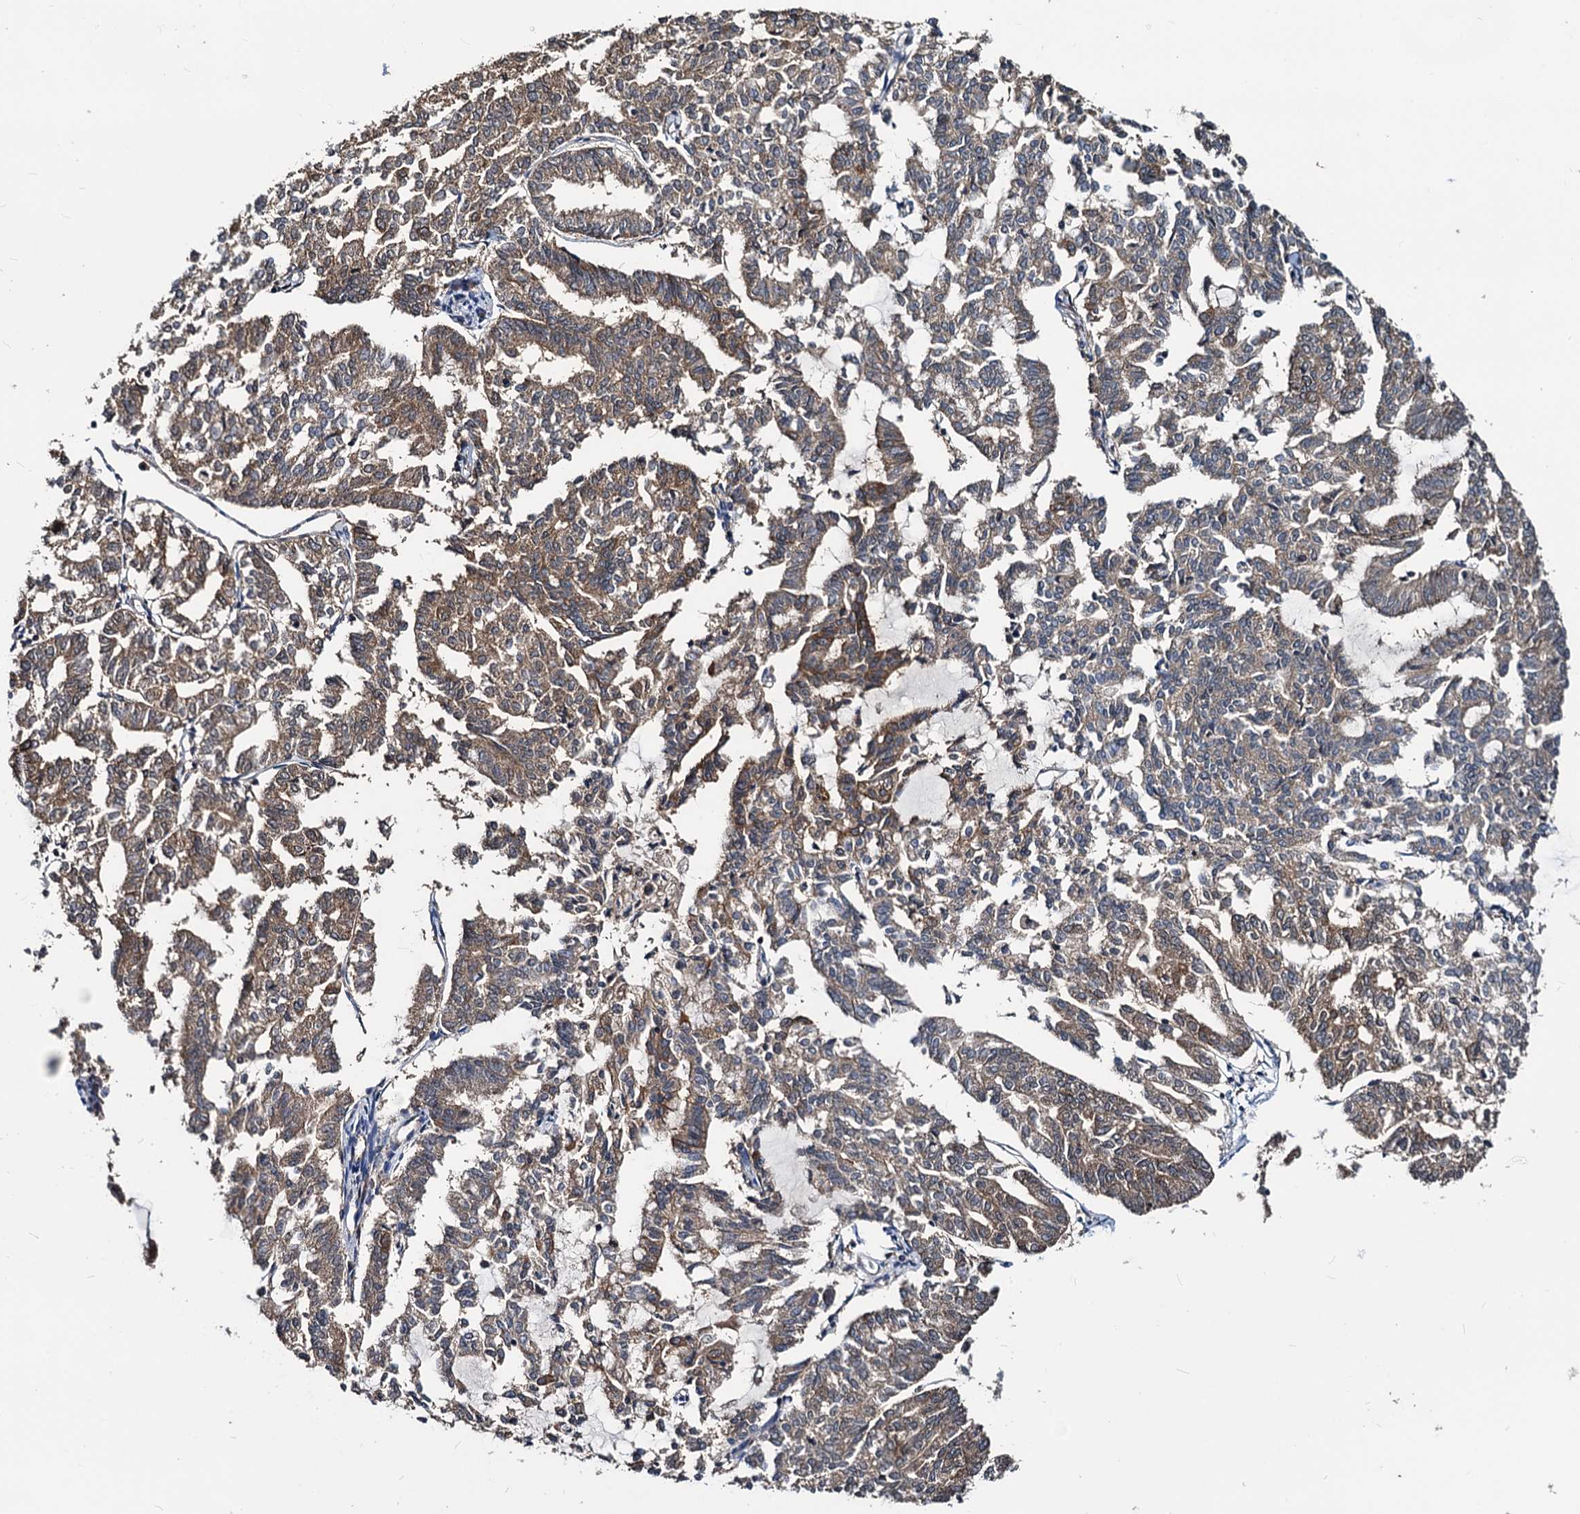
{"staining": {"intensity": "moderate", "quantity": ">75%", "location": "cytoplasmic/membranous"}, "tissue": "endometrial cancer", "cell_type": "Tumor cells", "image_type": "cancer", "snomed": [{"axis": "morphology", "description": "Adenocarcinoma, NOS"}, {"axis": "topography", "description": "Endometrium"}], "caption": "There is medium levels of moderate cytoplasmic/membranous staining in tumor cells of endometrial adenocarcinoma, as demonstrated by immunohistochemical staining (brown color).", "gene": "IDI1", "patient": {"sex": "female", "age": 79}}